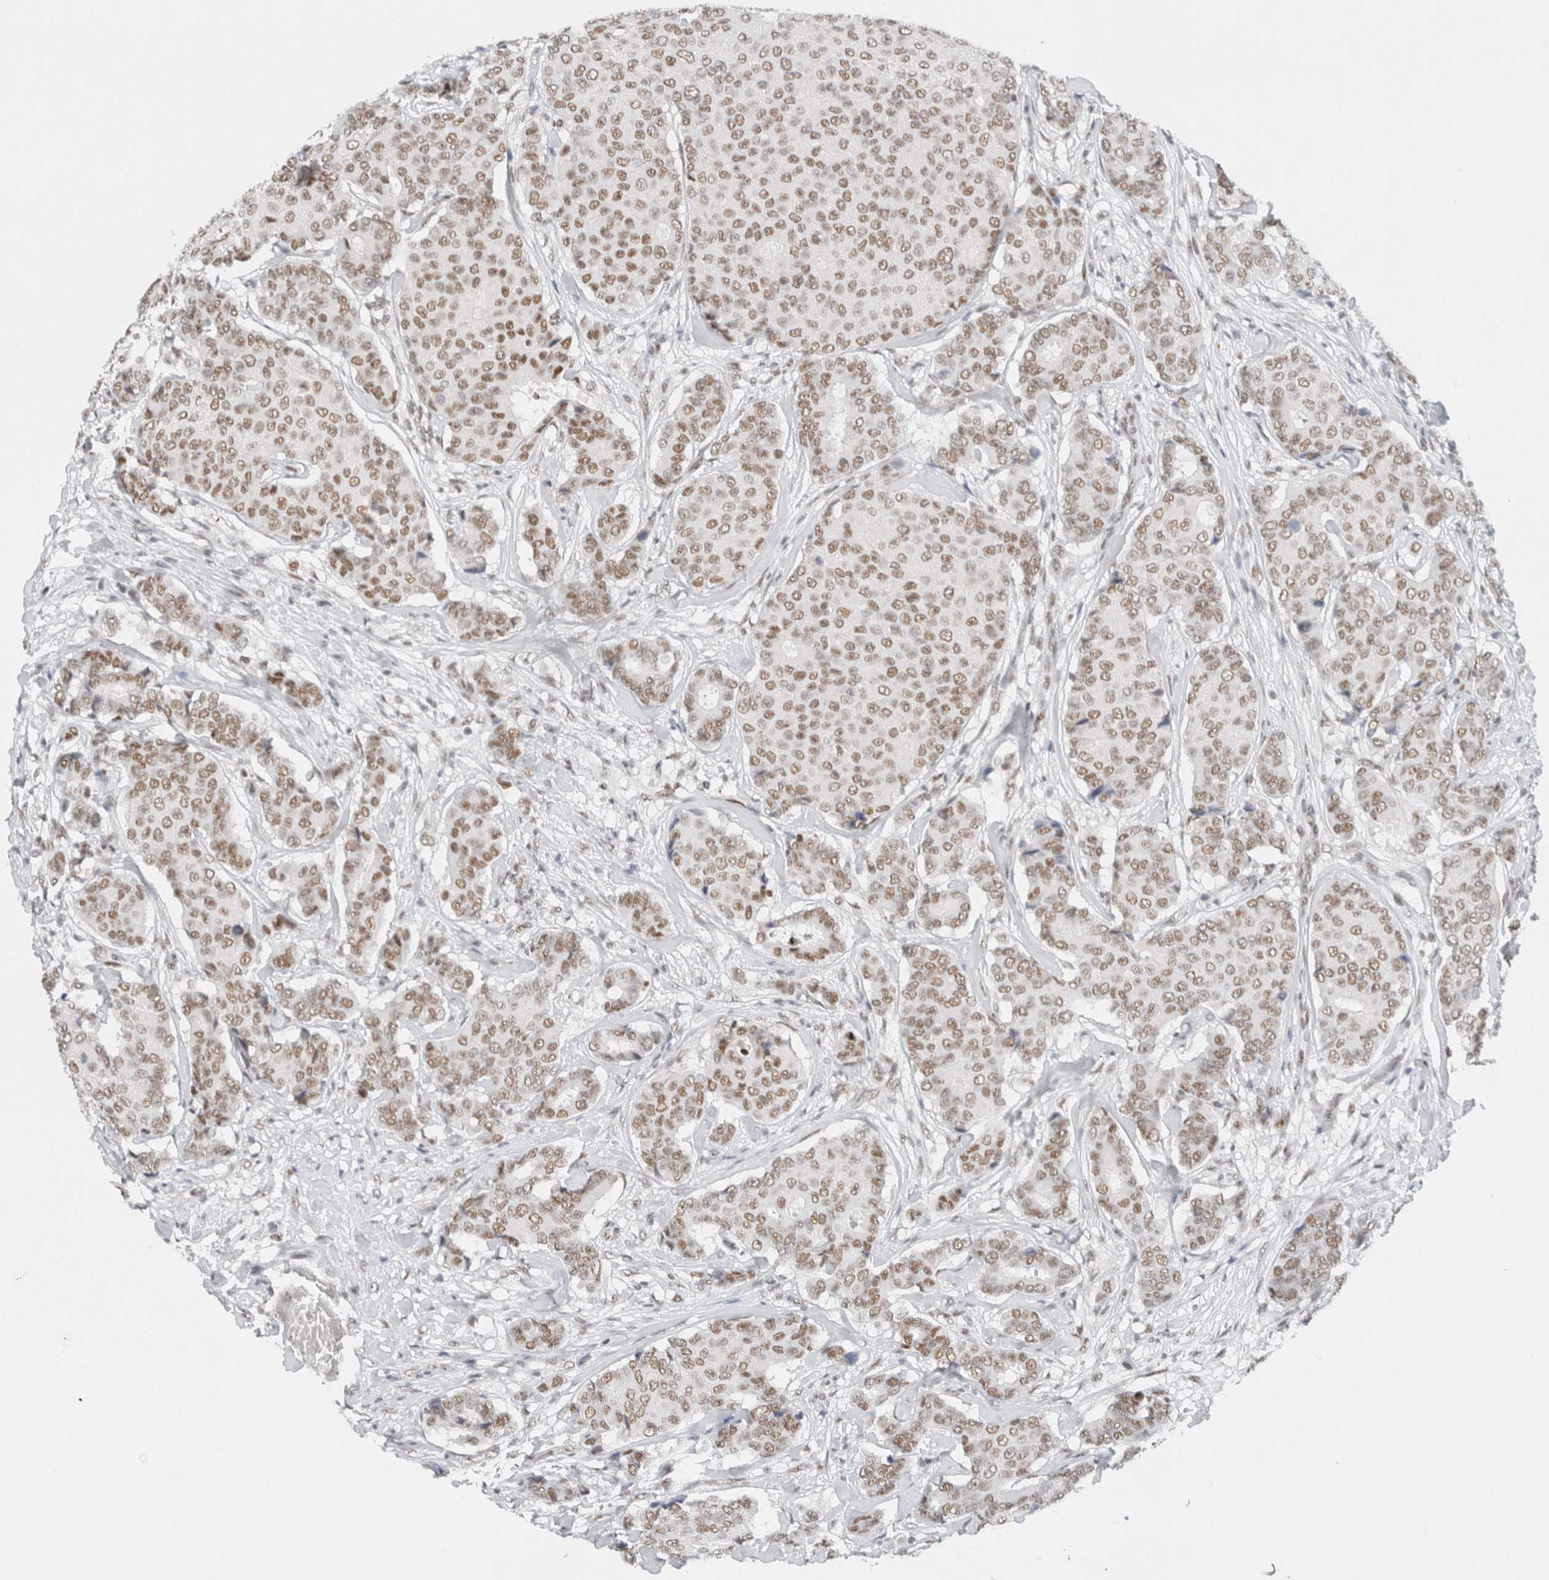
{"staining": {"intensity": "moderate", "quantity": ">75%", "location": "nuclear"}, "tissue": "breast cancer", "cell_type": "Tumor cells", "image_type": "cancer", "snomed": [{"axis": "morphology", "description": "Duct carcinoma"}, {"axis": "topography", "description": "Breast"}], "caption": "Breast infiltrating ductal carcinoma was stained to show a protein in brown. There is medium levels of moderate nuclear staining in approximately >75% of tumor cells.", "gene": "COPS7A", "patient": {"sex": "female", "age": 75}}